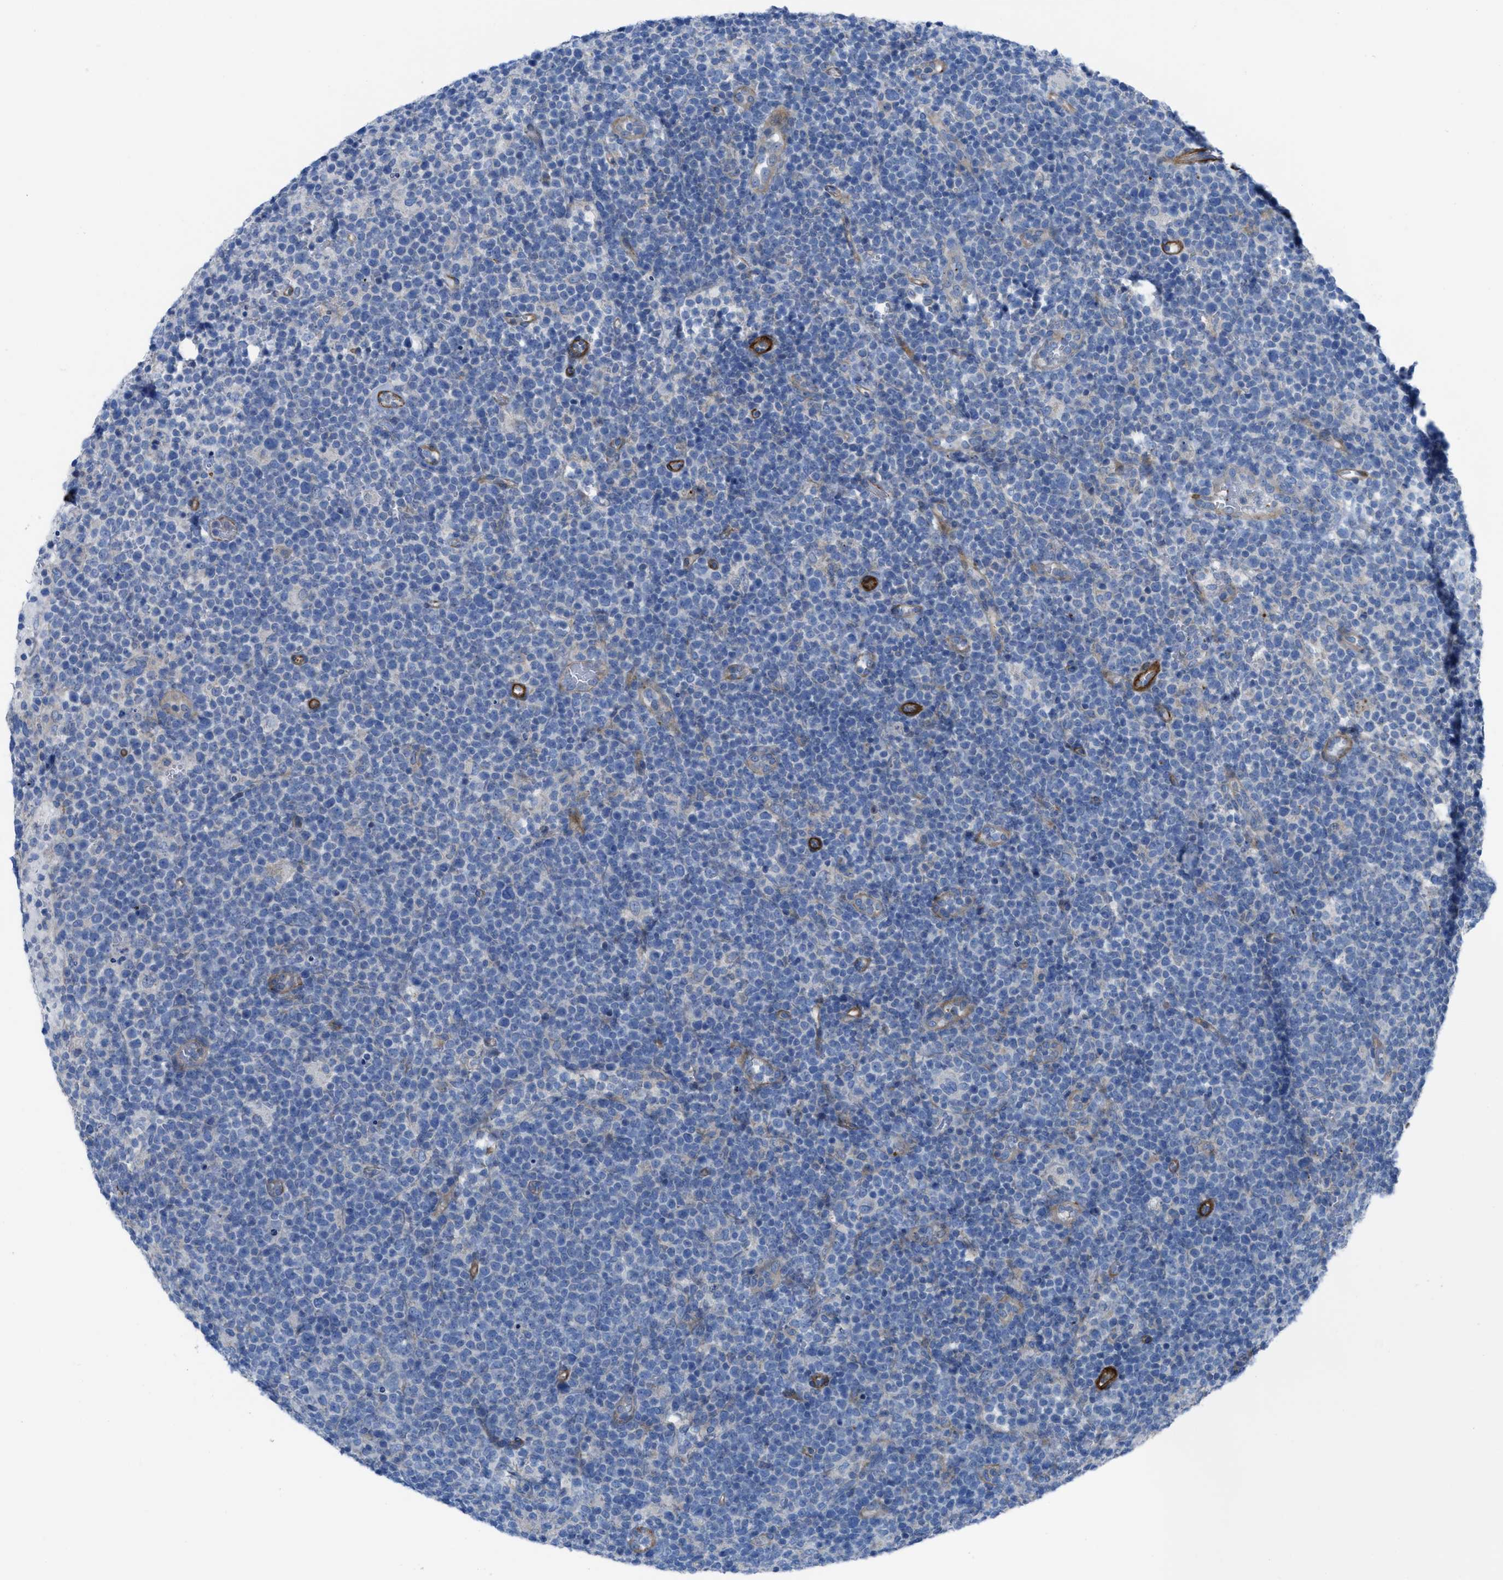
{"staining": {"intensity": "negative", "quantity": "none", "location": "none"}, "tissue": "lymphoma", "cell_type": "Tumor cells", "image_type": "cancer", "snomed": [{"axis": "morphology", "description": "Malignant lymphoma, non-Hodgkin's type, High grade"}, {"axis": "topography", "description": "Lymph node"}], "caption": "An image of lymphoma stained for a protein demonstrates no brown staining in tumor cells.", "gene": "KCNH7", "patient": {"sex": "male", "age": 61}}